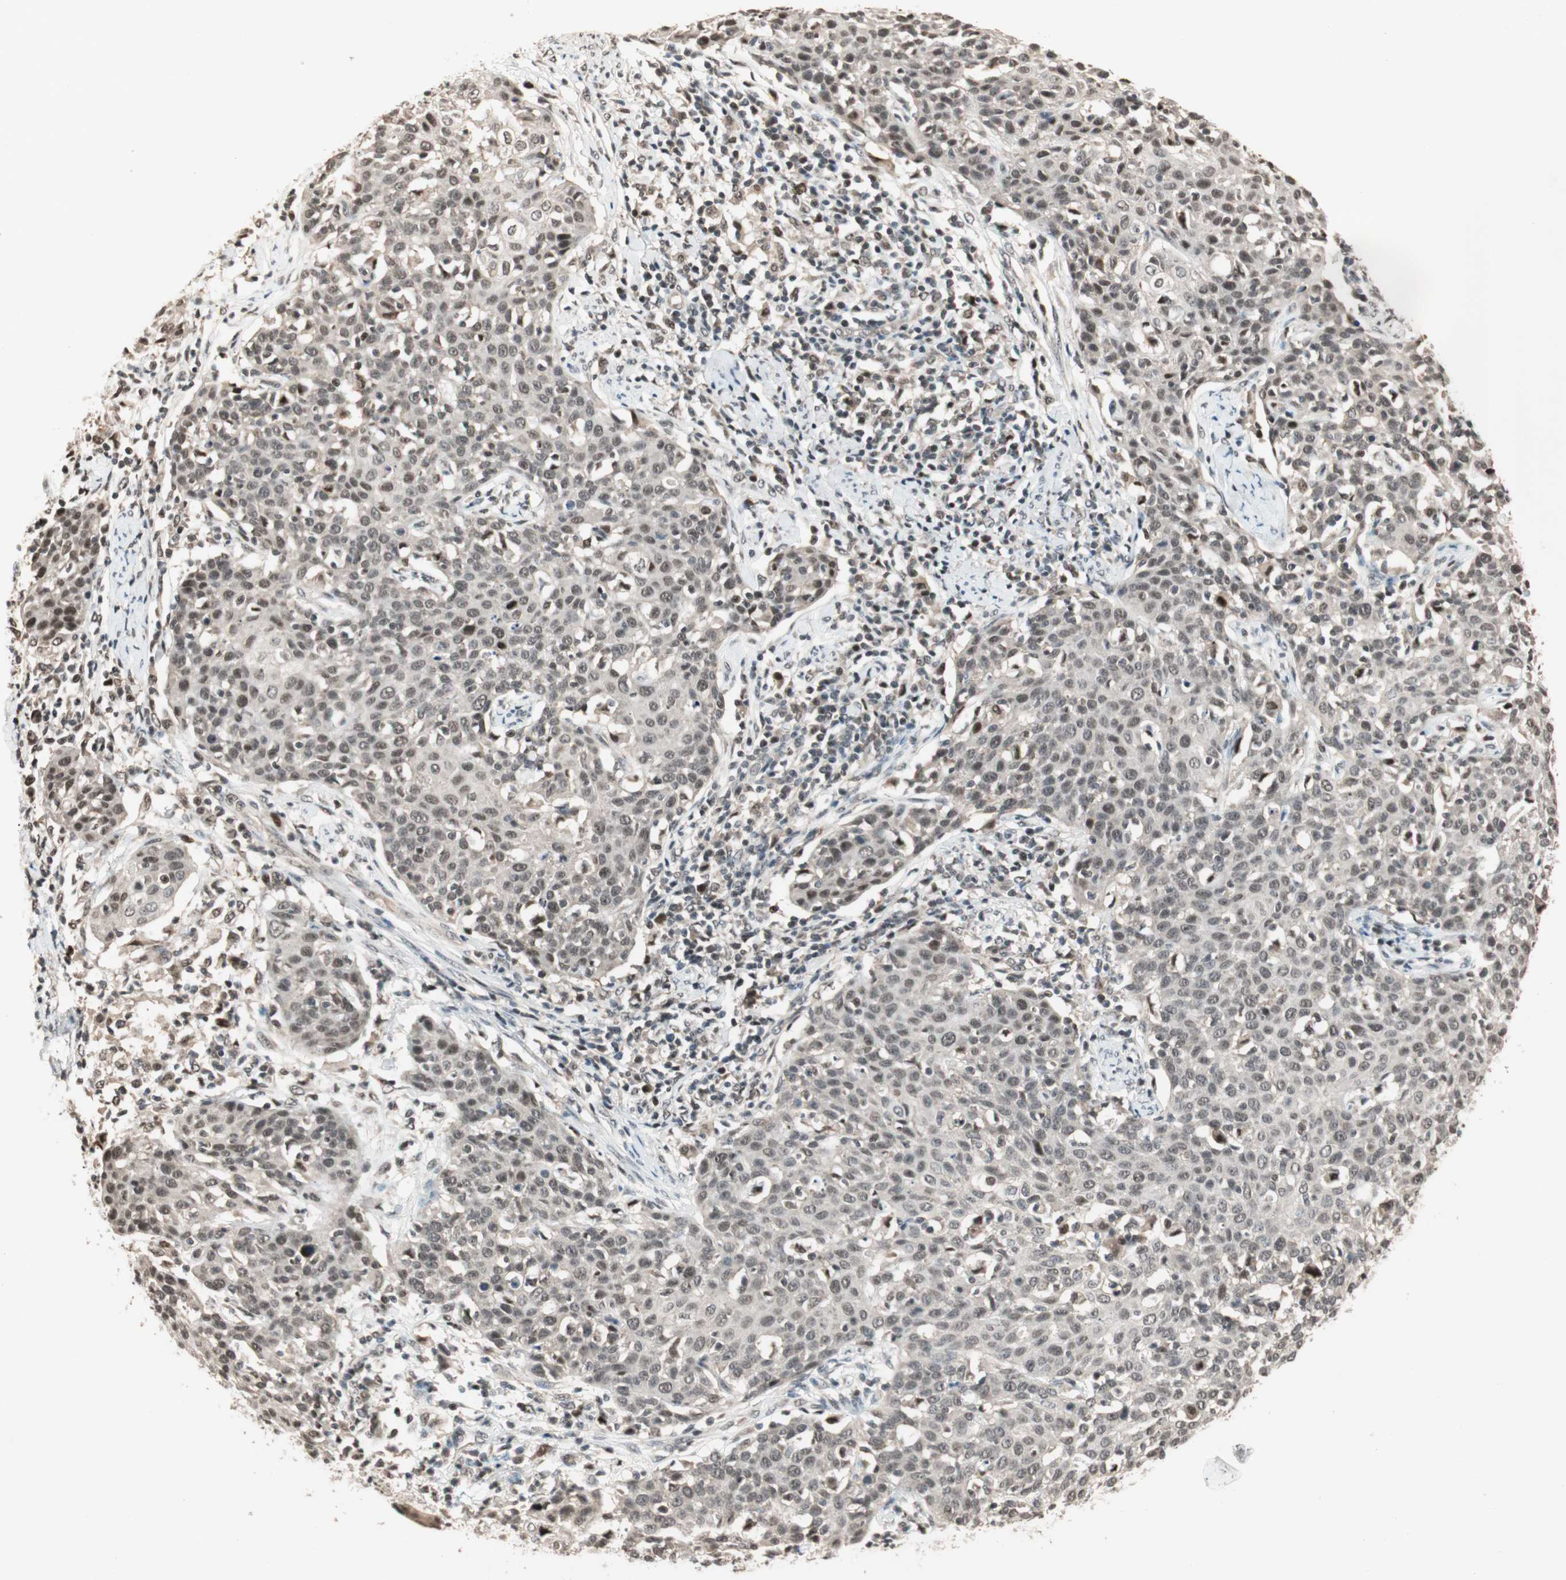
{"staining": {"intensity": "weak", "quantity": "25%-75%", "location": "nuclear"}, "tissue": "cervical cancer", "cell_type": "Tumor cells", "image_type": "cancer", "snomed": [{"axis": "morphology", "description": "Squamous cell carcinoma, NOS"}, {"axis": "topography", "description": "Cervix"}], "caption": "This micrograph shows cervical cancer stained with IHC to label a protein in brown. The nuclear of tumor cells show weak positivity for the protein. Nuclei are counter-stained blue.", "gene": "ZNF701", "patient": {"sex": "female", "age": 38}}